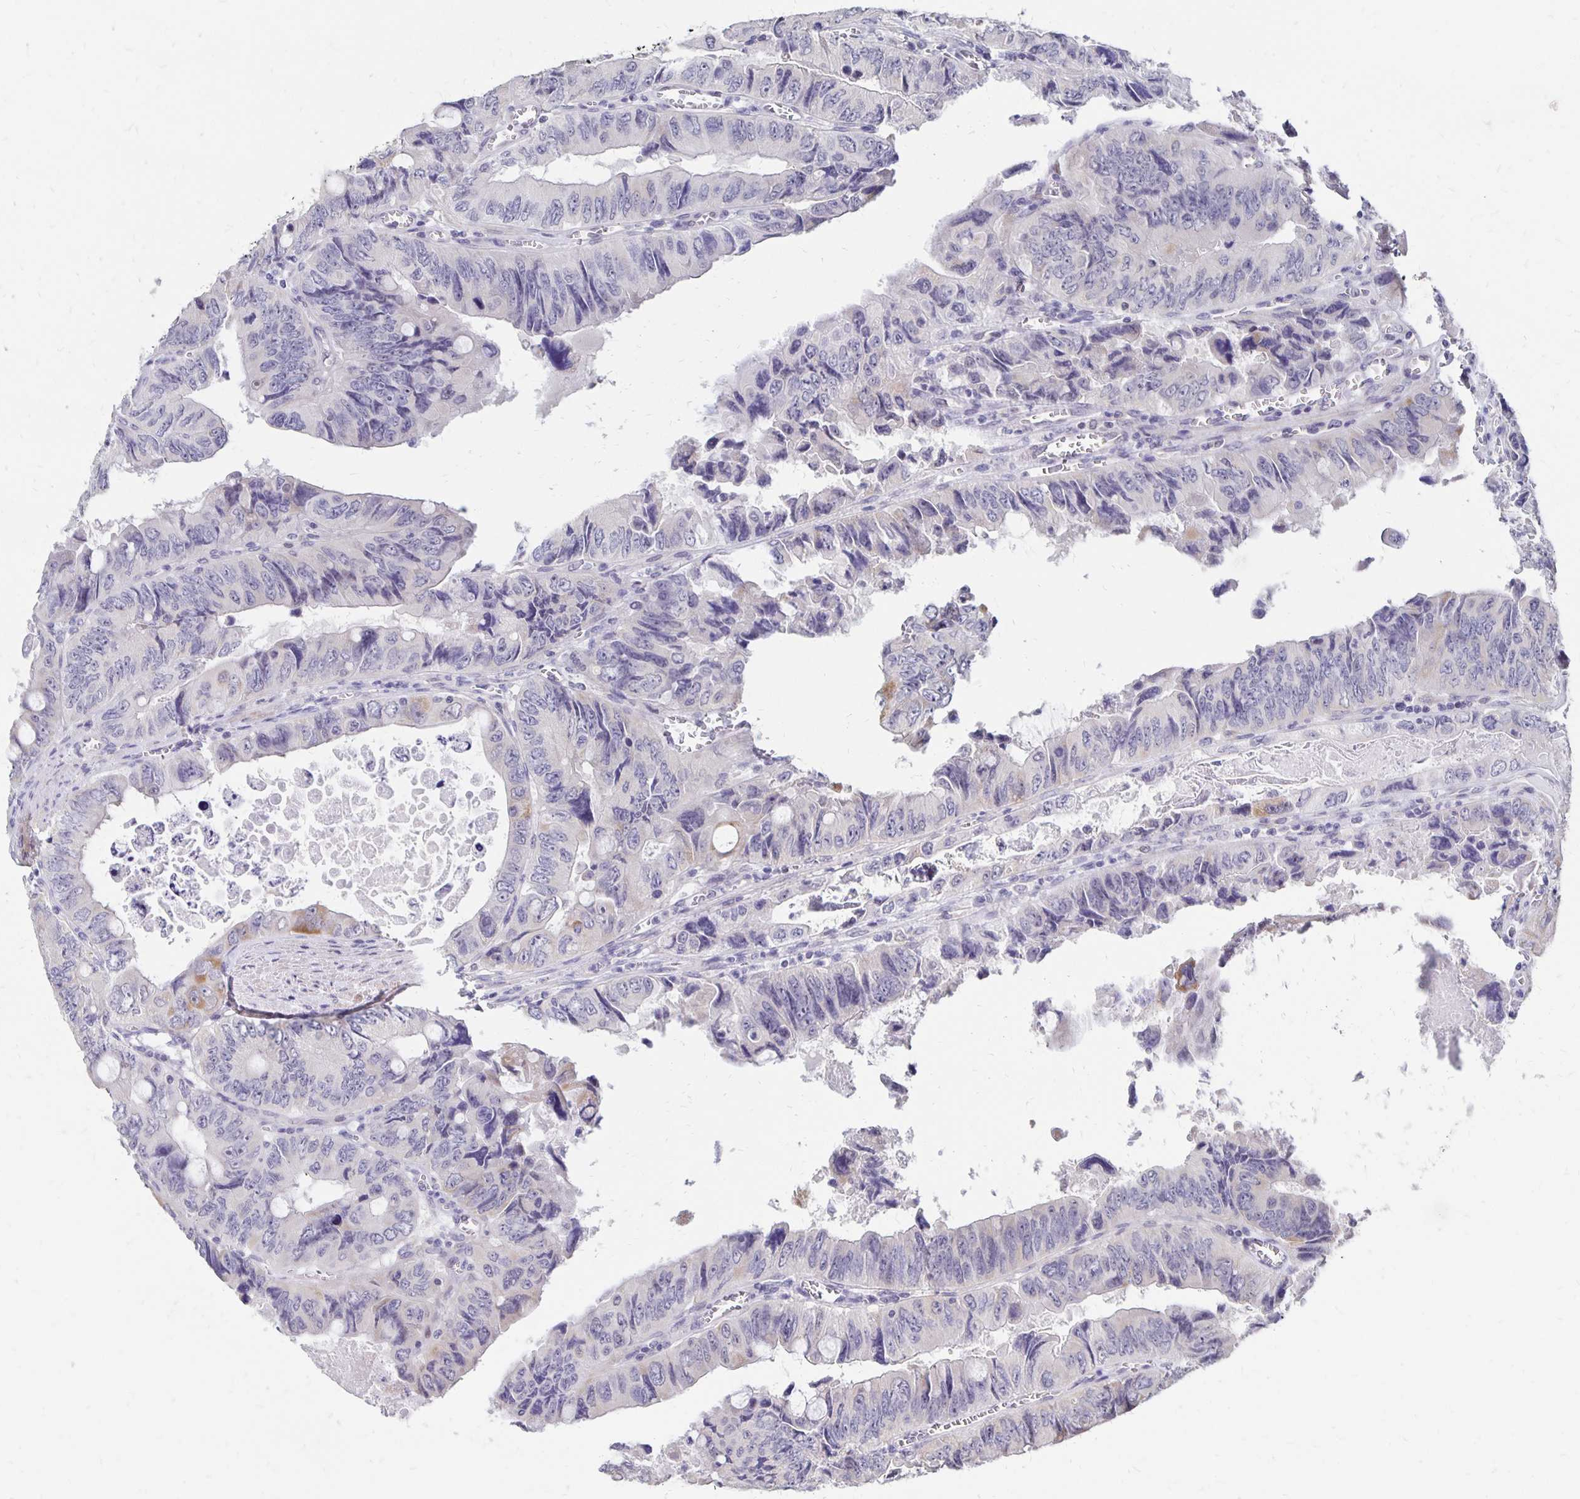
{"staining": {"intensity": "moderate", "quantity": "<25%", "location": "cytoplasmic/membranous"}, "tissue": "colorectal cancer", "cell_type": "Tumor cells", "image_type": "cancer", "snomed": [{"axis": "morphology", "description": "Adenocarcinoma, NOS"}, {"axis": "topography", "description": "Colon"}], "caption": "The image shows staining of colorectal cancer (adenocarcinoma), revealing moderate cytoplasmic/membranous protein staining (brown color) within tumor cells.", "gene": "ATOSB", "patient": {"sex": "female", "age": 84}}